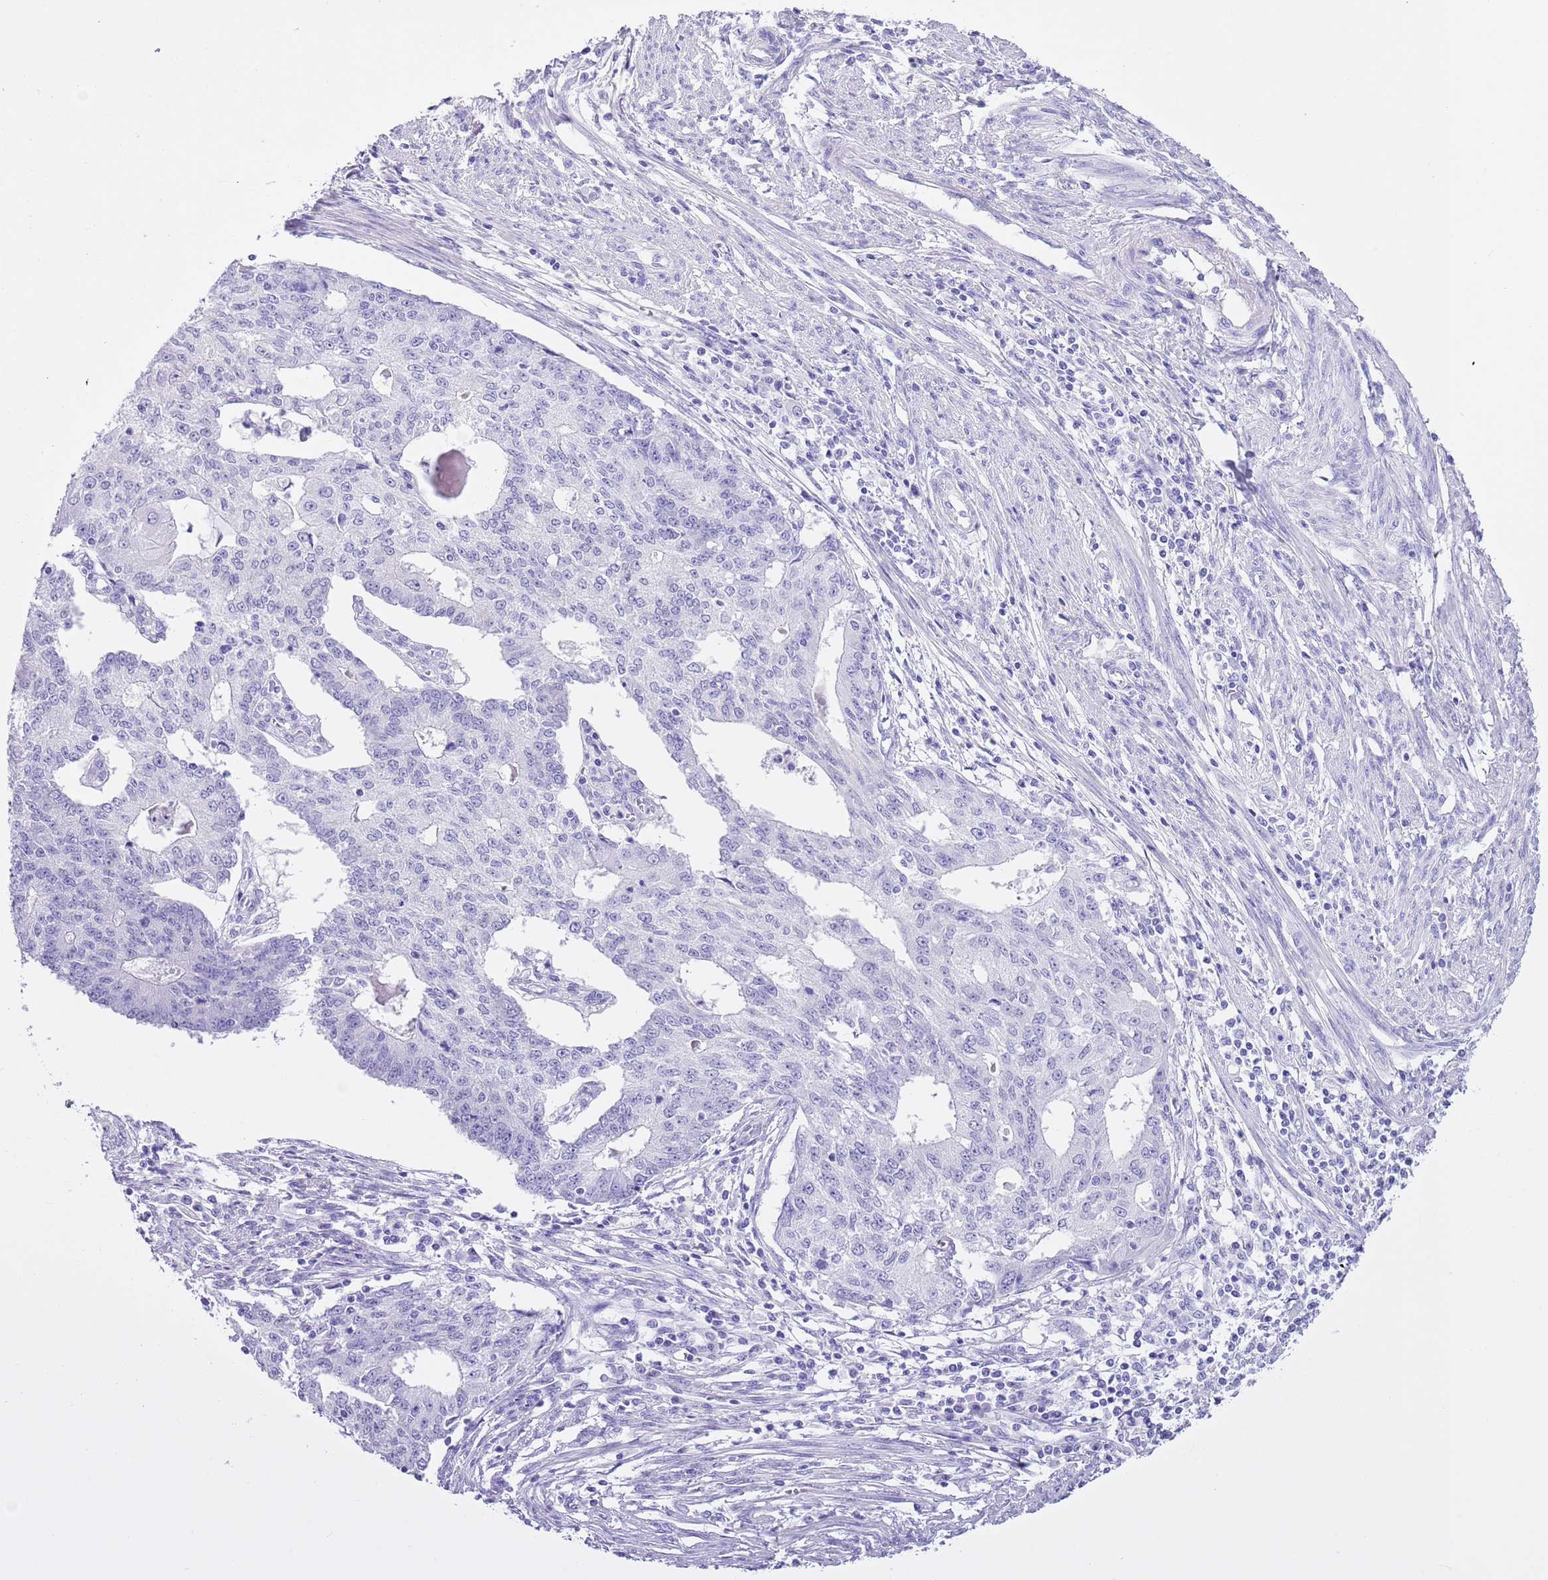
{"staining": {"intensity": "negative", "quantity": "none", "location": "none"}, "tissue": "endometrial cancer", "cell_type": "Tumor cells", "image_type": "cancer", "snomed": [{"axis": "morphology", "description": "Adenocarcinoma, NOS"}, {"axis": "topography", "description": "Endometrium"}], "caption": "A histopathology image of adenocarcinoma (endometrial) stained for a protein demonstrates no brown staining in tumor cells.", "gene": "TMEM185B", "patient": {"sex": "female", "age": 56}}